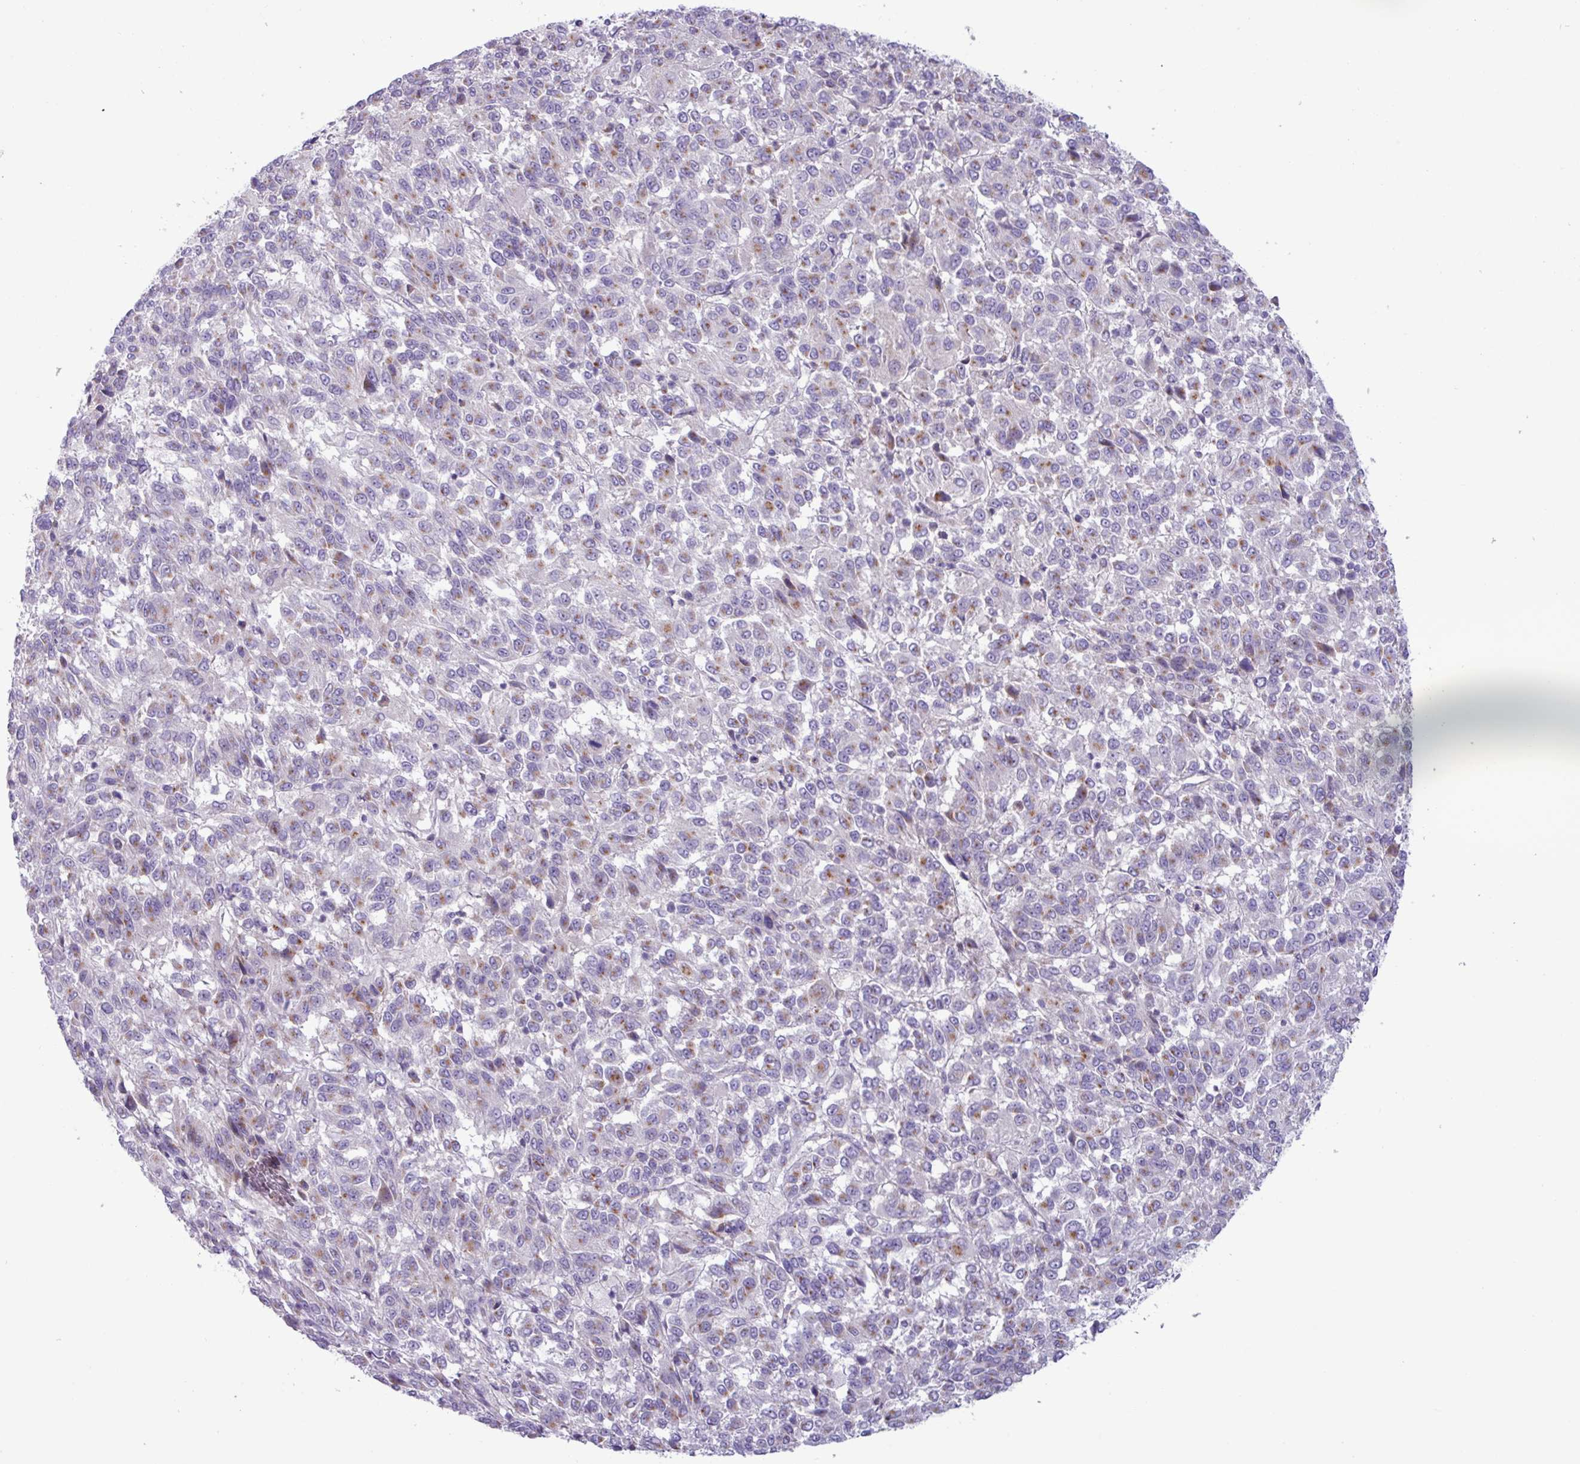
{"staining": {"intensity": "moderate", "quantity": "25%-75%", "location": "cytoplasmic/membranous"}, "tissue": "melanoma", "cell_type": "Tumor cells", "image_type": "cancer", "snomed": [{"axis": "morphology", "description": "Malignant melanoma, Metastatic site"}, {"axis": "topography", "description": "Lung"}], "caption": "Melanoma stained for a protein (brown) exhibits moderate cytoplasmic/membranous positive expression in approximately 25%-75% of tumor cells.", "gene": "STIMATE", "patient": {"sex": "male", "age": 64}}